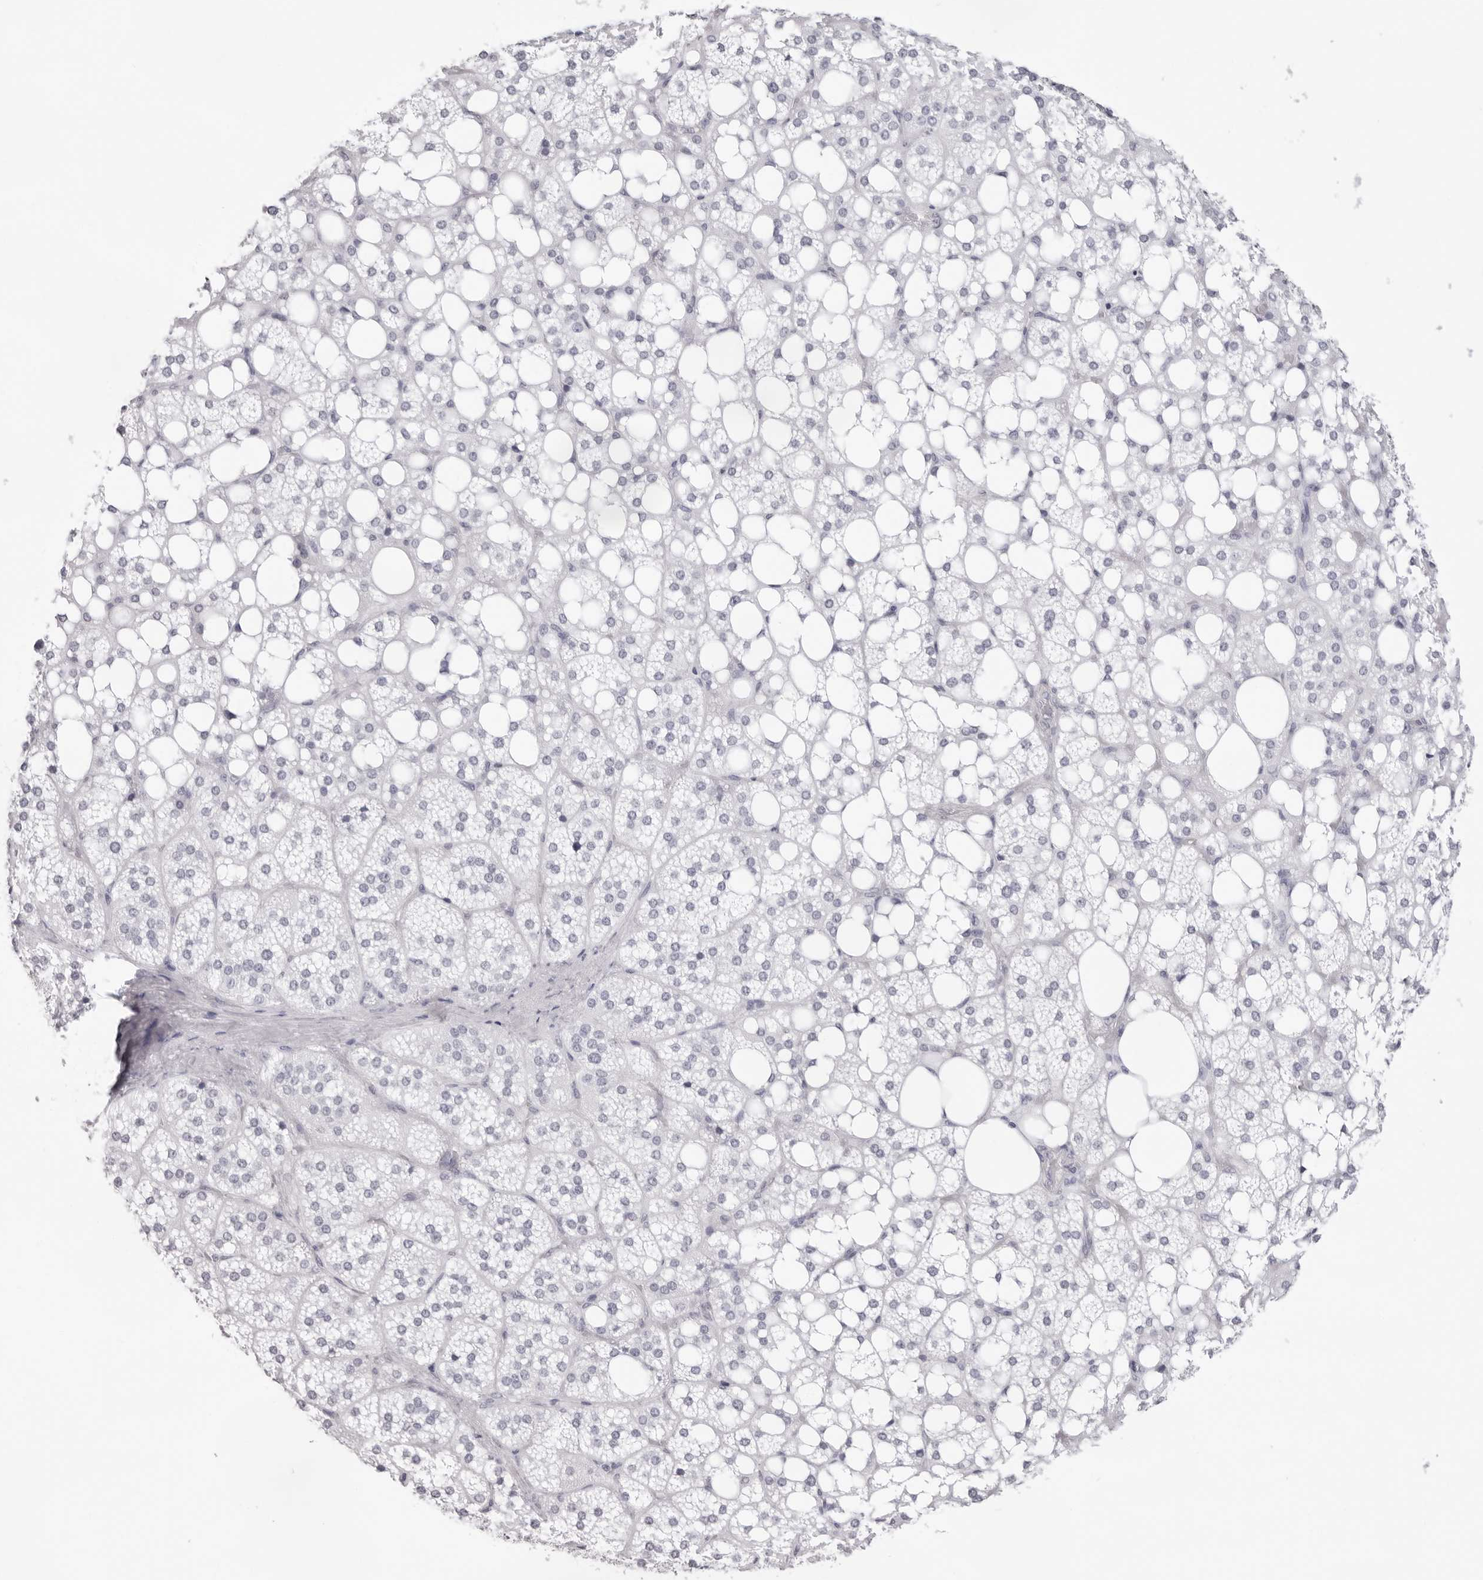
{"staining": {"intensity": "negative", "quantity": "none", "location": "none"}, "tissue": "adrenal gland", "cell_type": "Glandular cells", "image_type": "normal", "snomed": [{"axis": "morphology", "description": "Normal tissue, NOS"}, {"axis": "topography", "description": "Adrenal gland"}], "caption": "DAB (3,3'-diaminobenzidine) immunohistochemical staining of benign adrenal gland demonstrates no significant positivity in glandular cells.", "gene": "INSL3", "patient": {"sex": "female", "age": 59}}